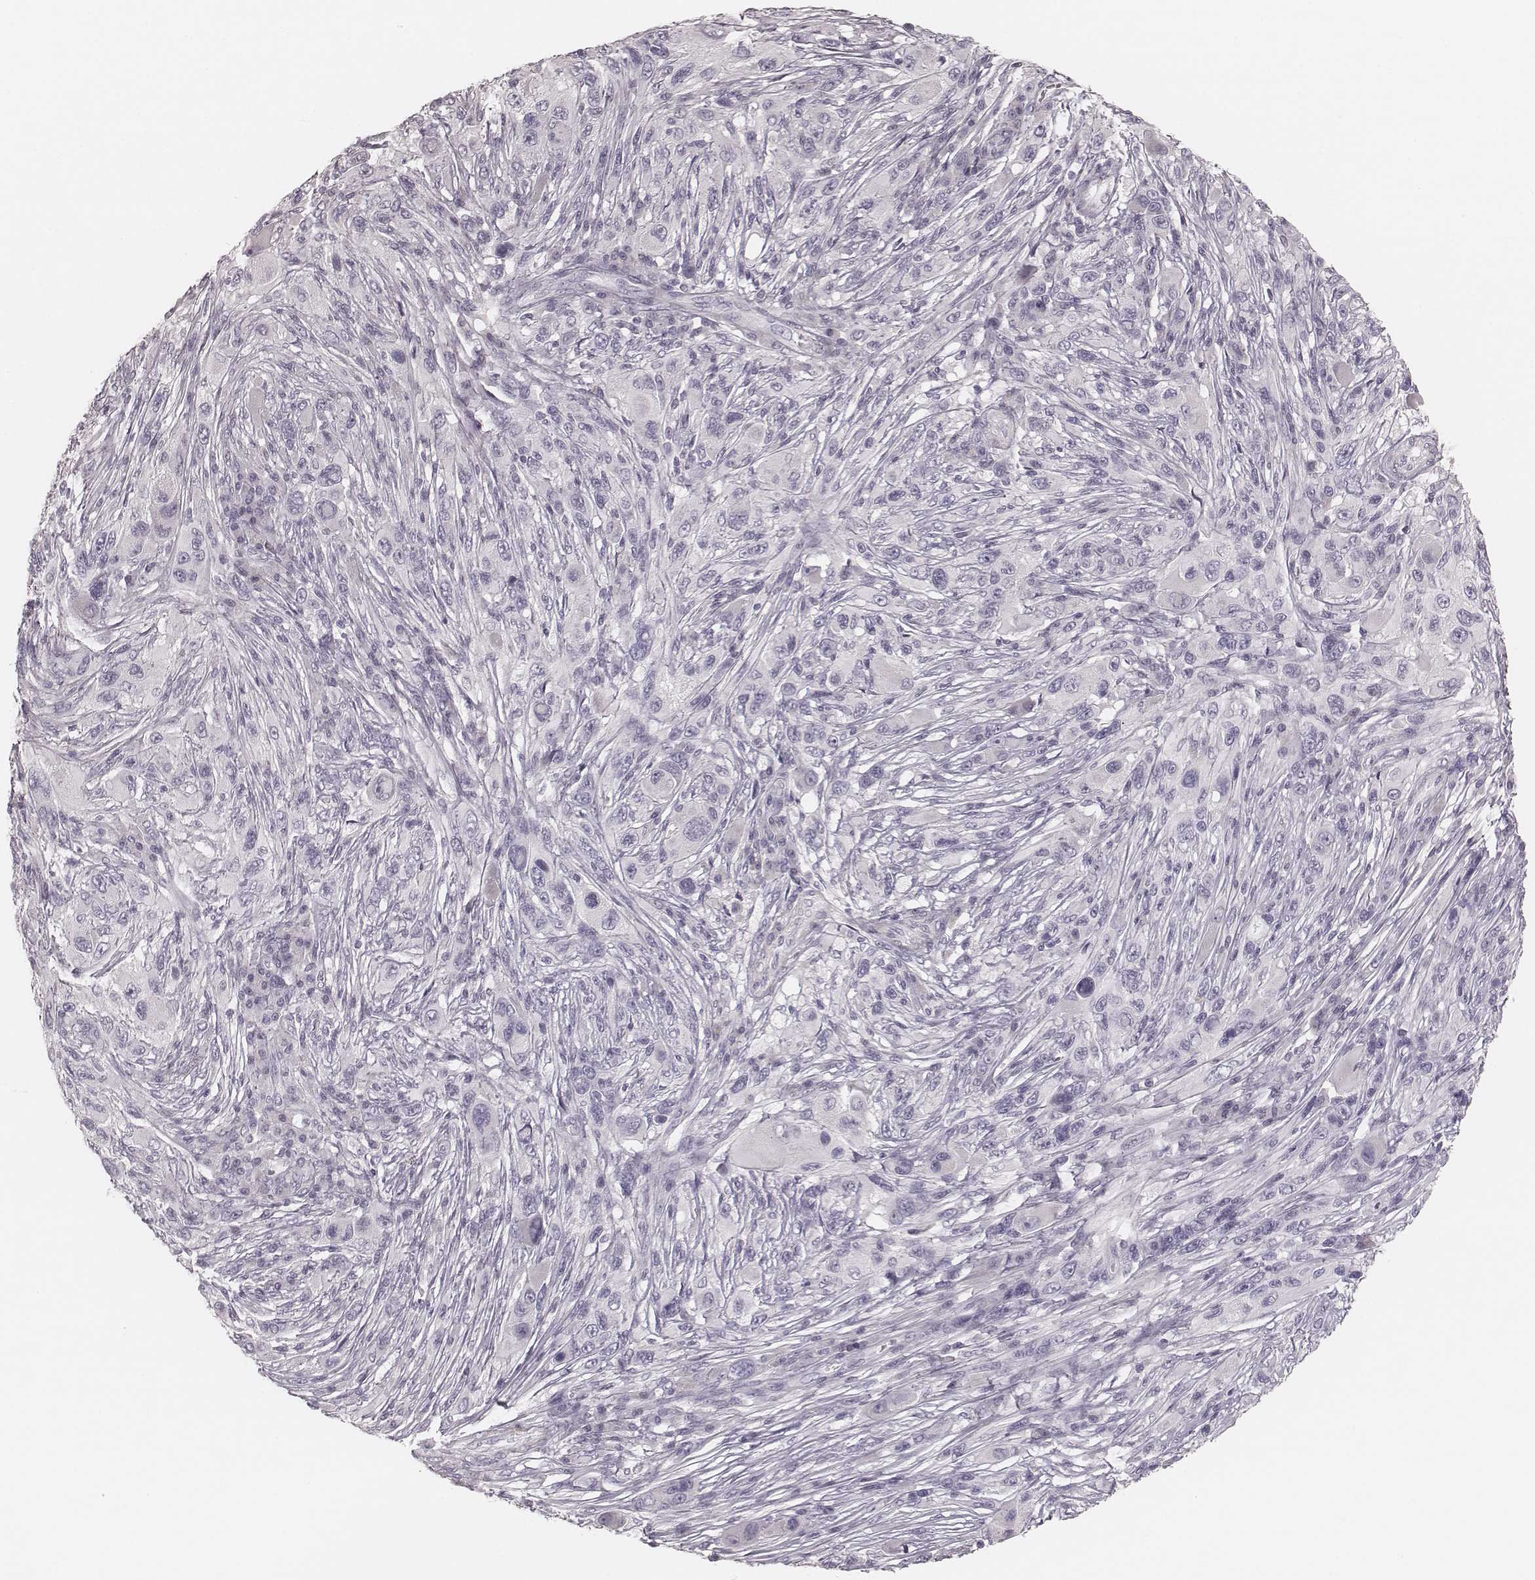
{"staining": {"intensity": "negative", "quantity": "none", "location": "none"}, "tissue": "melanoma", "cell_type": "Tumor cells", "image_type": "cancer", "snomed": [{"axis": "morphology", "description": "Malignant melanoma, NOS"}, {"axis": "topography", "description": "Skin"}], "caption": "High power microscopy image of an IHC photomicrograph of melanoma, revealing no significant expression in tumor cells.", "gene": "SPATA24", "patient": {"sex": "male", "age": 53}}